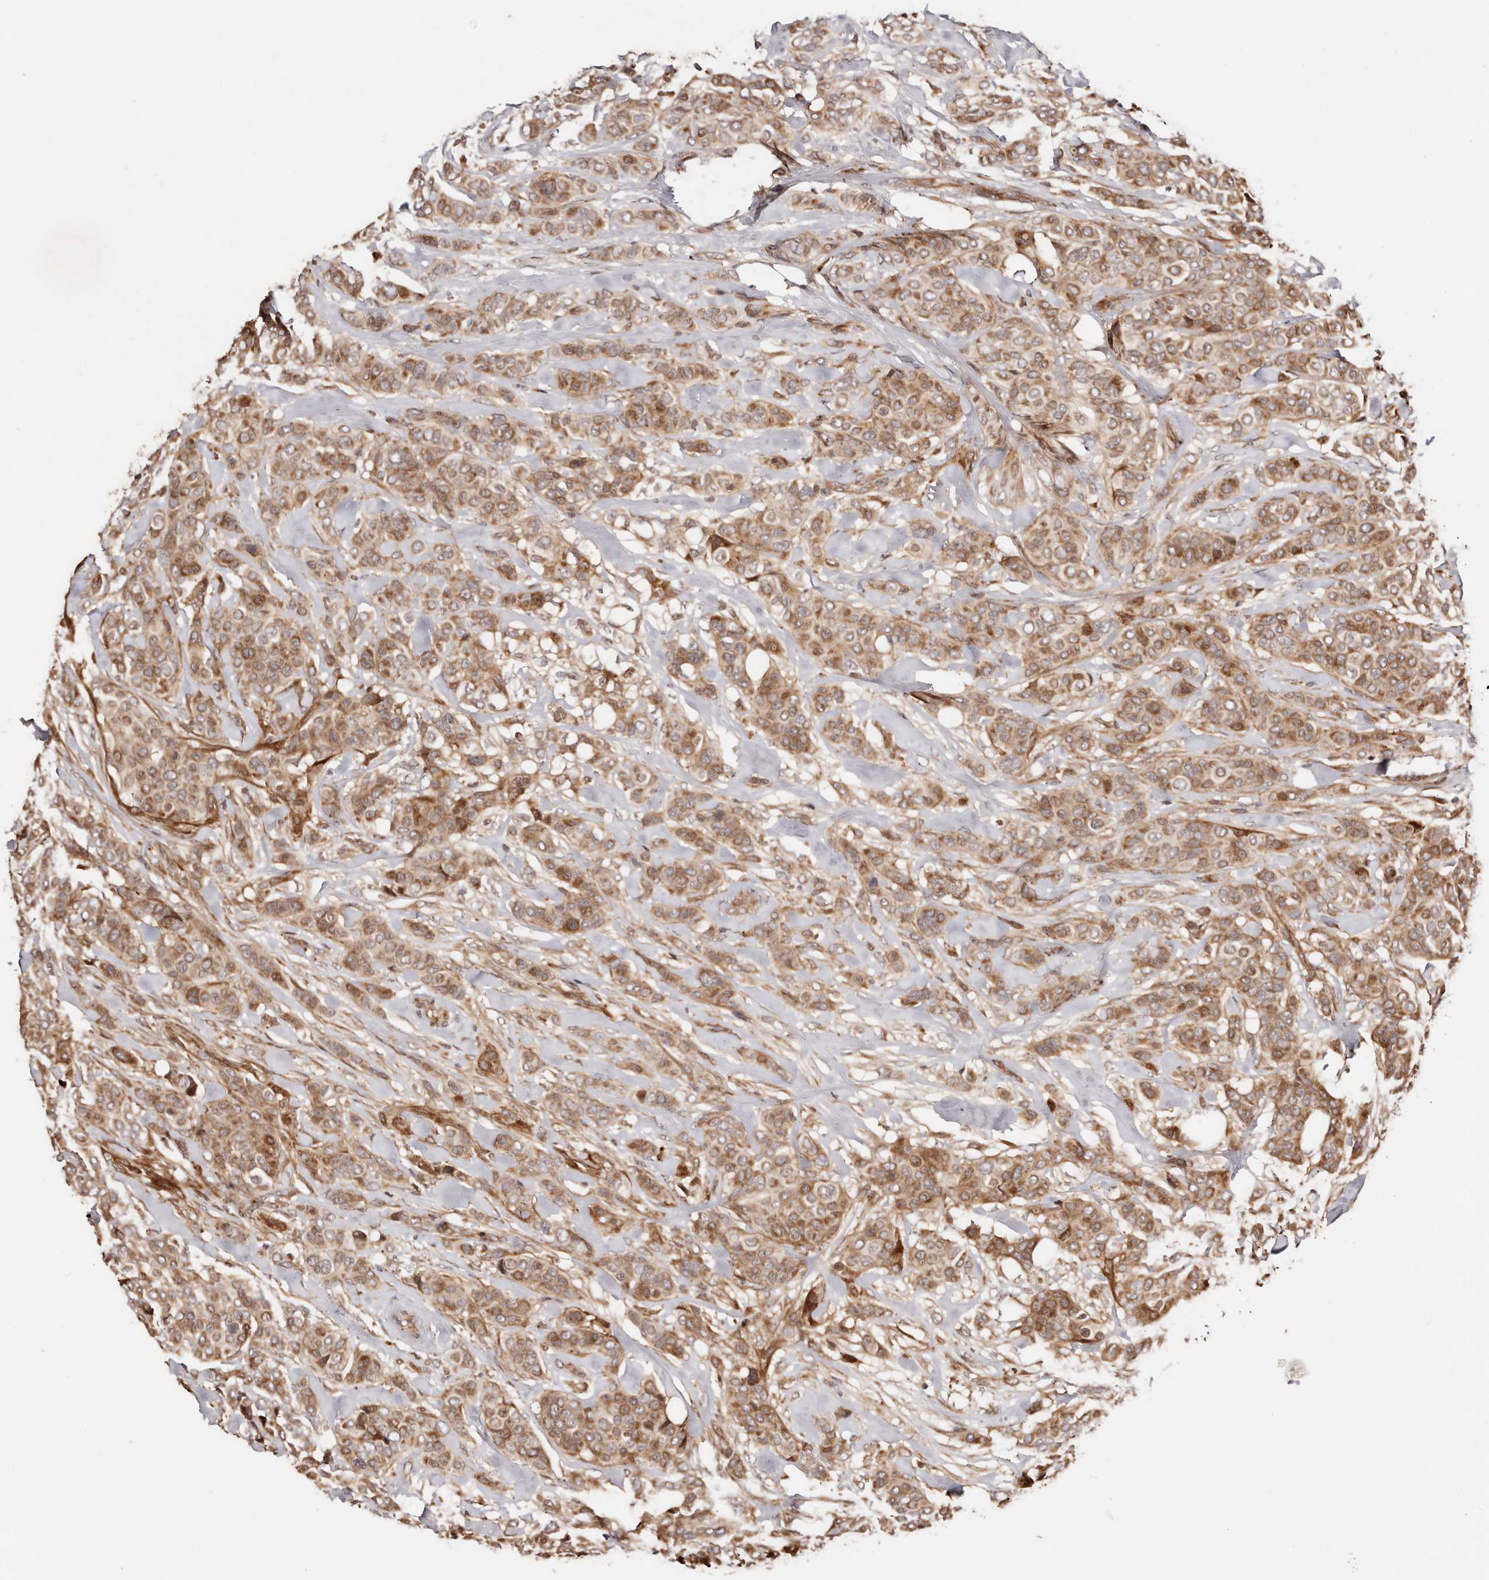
{"staining": {"intensity": "moderate", "quantity": ">75%", "location": "cytoplasmic/membranous"}, "tissue": "breast cancer", "cell_type": "Tumor cells", "image_type": "cancer", "snomed": [{"axis": "morphology", "description": "Lobular carcinoma"}, {"axis": "topography", "description": "Breast"}], "caption": "High-magnification brightfield microscopy of breast cancer stained with DAB (3,3'-diaminobenzidine) (brown) and counterstained with hematoxylin (blue). tumor cells exhibit moderate cytoplasmic/membranous positivity is identified in approximately>75% of cells.", "gene": "PTPN22", "patient": {"sex": "female", "age": 51}}